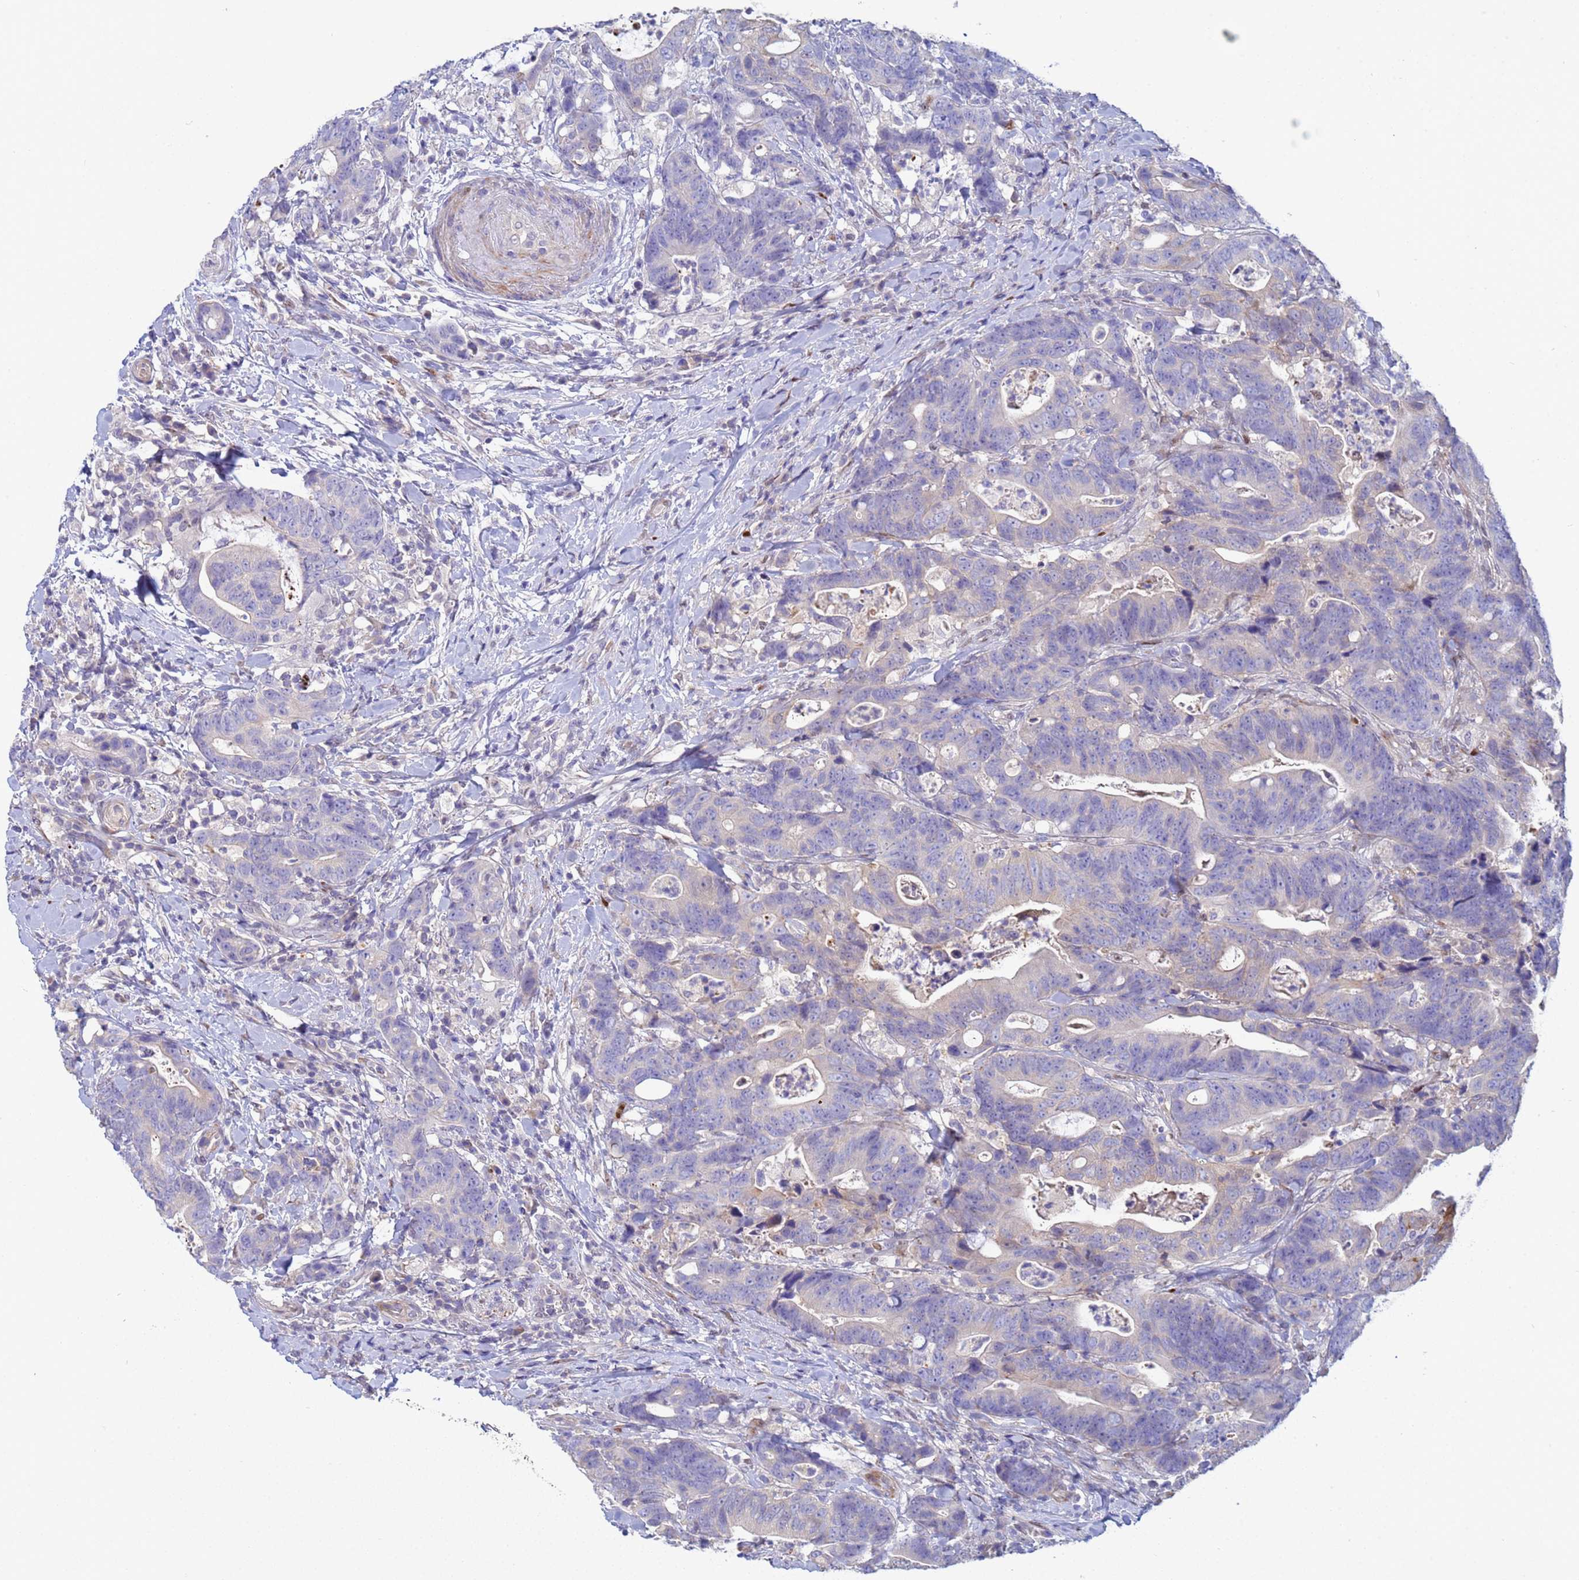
{"staining": {"intensity": "weak", "quantity": "<25%", "location": "cytoplasmic/membranous"}, "tissue": "colorectal cancer", "cell_type": "Tumor cells", "image_type": "cancer", "snomed": [{"axis": "morphology", "description": "Adenocarcinoma, NOS"}, {"axis": "topography", "description": "Colon"}], "caption": "High magnification brightfield microscopy of colorectal cancer stained with DAB (brown) and counterstained with hematoxylin (blue): tumor cells show no significant positivity.", "gene": "PPP6R1", "patient": {"sex": "female", "age": 82}}